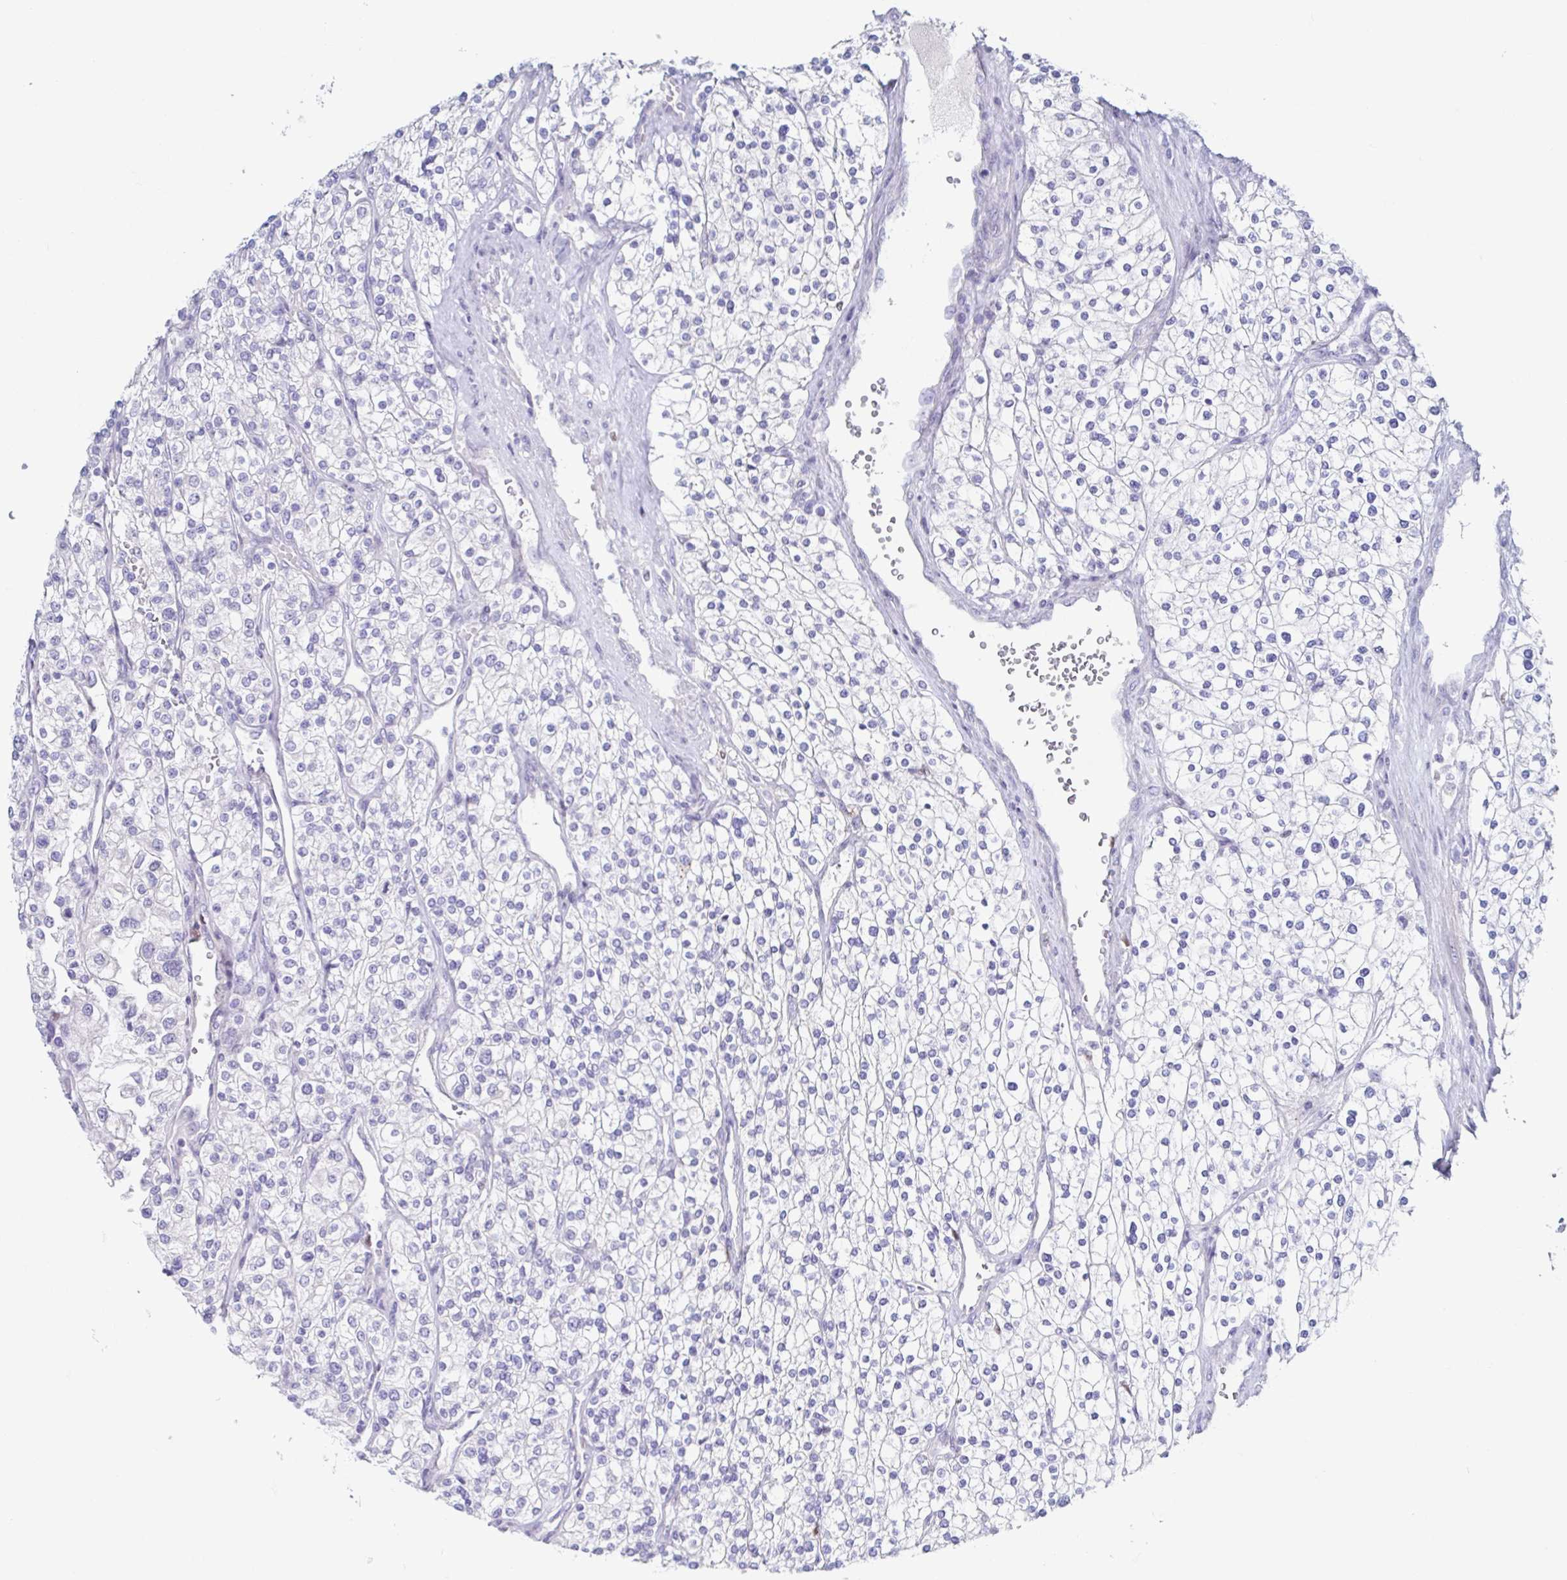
{"staining": {"intensity": "negative", "quantity": "none", "location": "none"}, "tissue": "renal cancer", "cell_type": "Tumor cells", "image_type": "cancer", "snomed": [{"axis": "morphology", "description": "Adenocarcinoma, NOS"}, {"axis": "topography", "description": "Kidney"}], "caption": "Tumor cells show no significant staining in renal cancer (adenocarcinoma).", "gene": "HTR2A", "patient": {"sex": "male", "age": 80}}